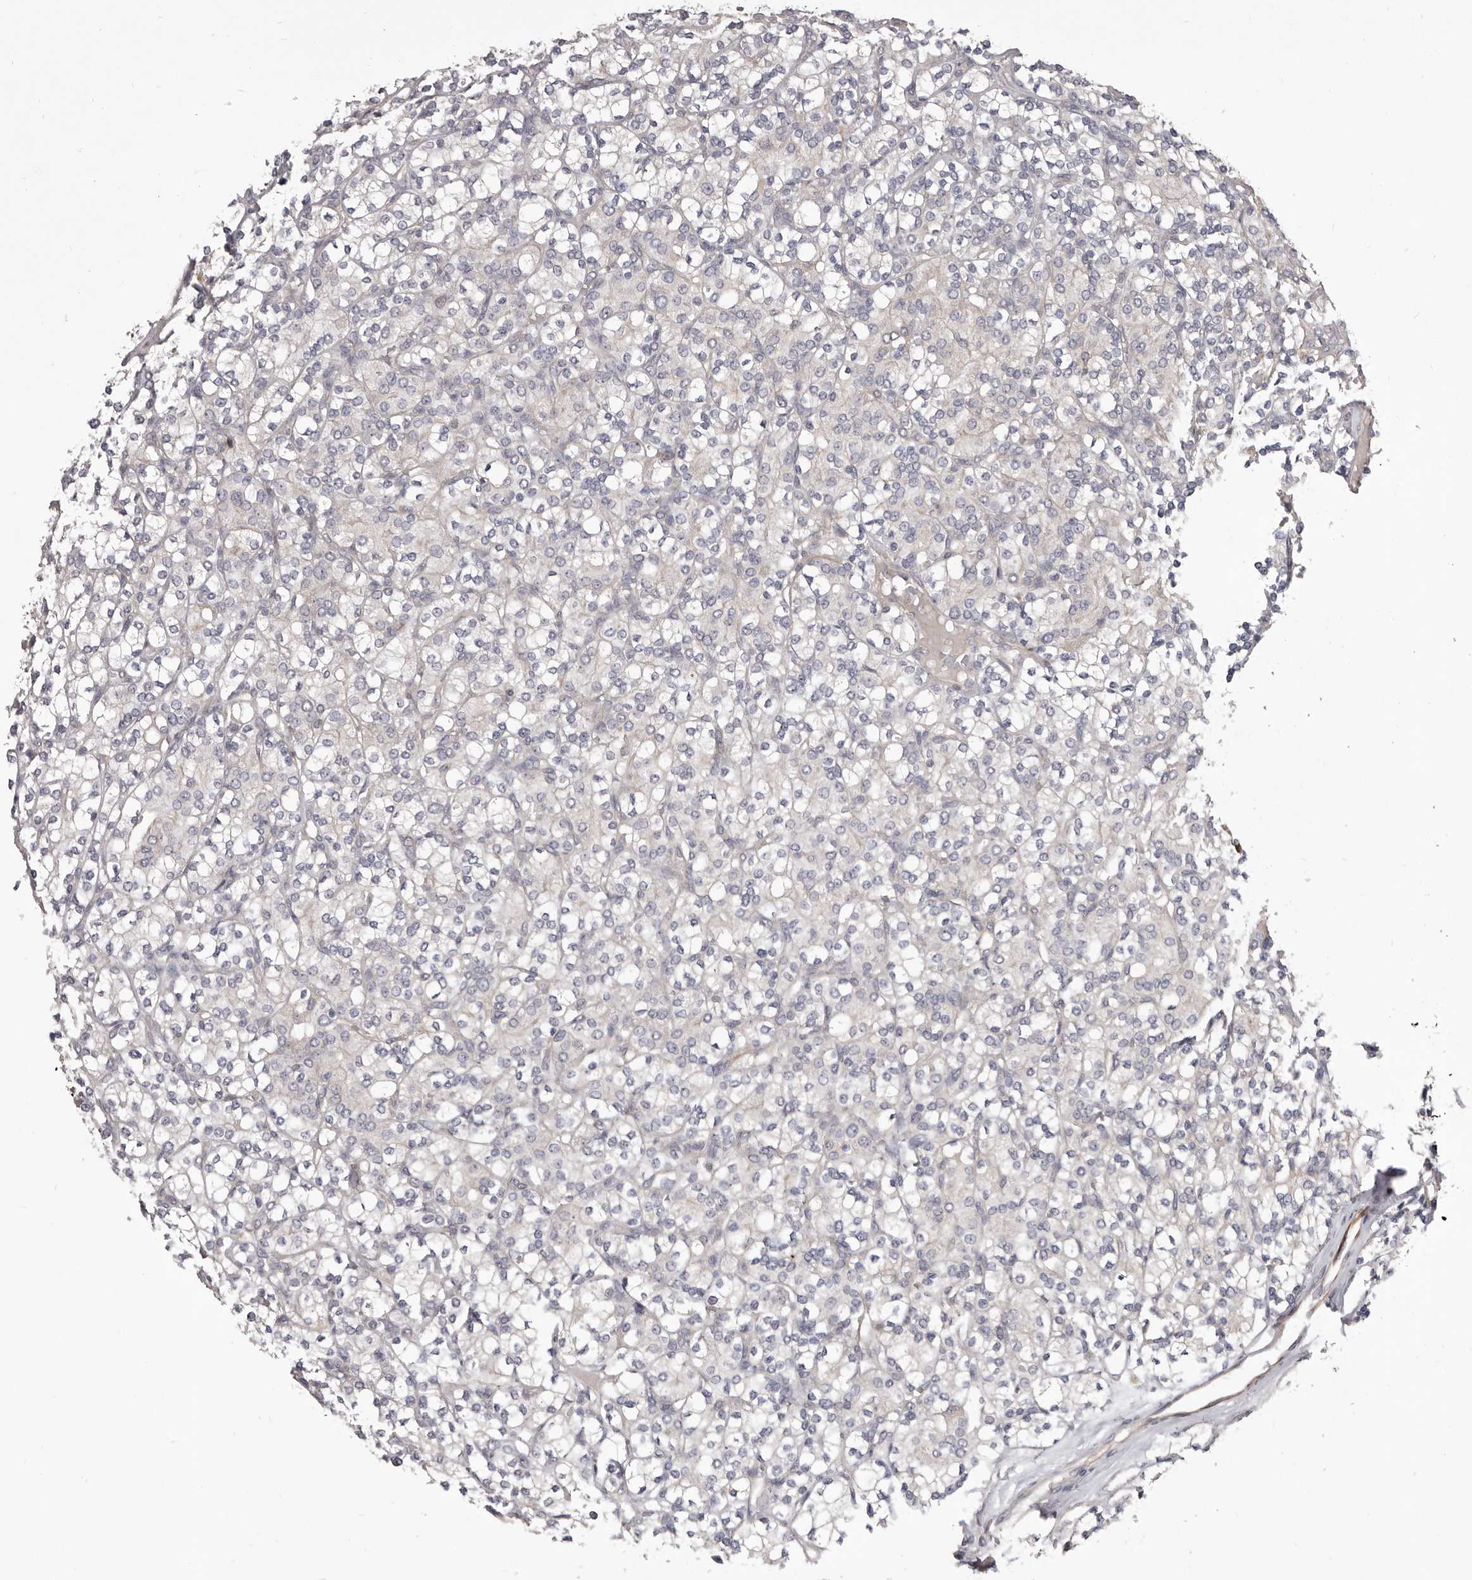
{"staining": {"intensity": "negative", "quantity": "none", "location": "none"}, "tissue": "renal cancer", "cell_type": "Tumor cells", "image_type": "cancer", "snomed": [{"axis": "morphology", "description": "Adenocarcinoma, NOS"}, {"axis": "topography", "description": "Kidney"}], "caption": "A high-resolution histopathology image shows IHC staining of adenocarcinoma (renal), which exhibits no significant expression in tumor cells.", "gene": "PNRC1", "patient": {"sex": "male", "age": 77}}